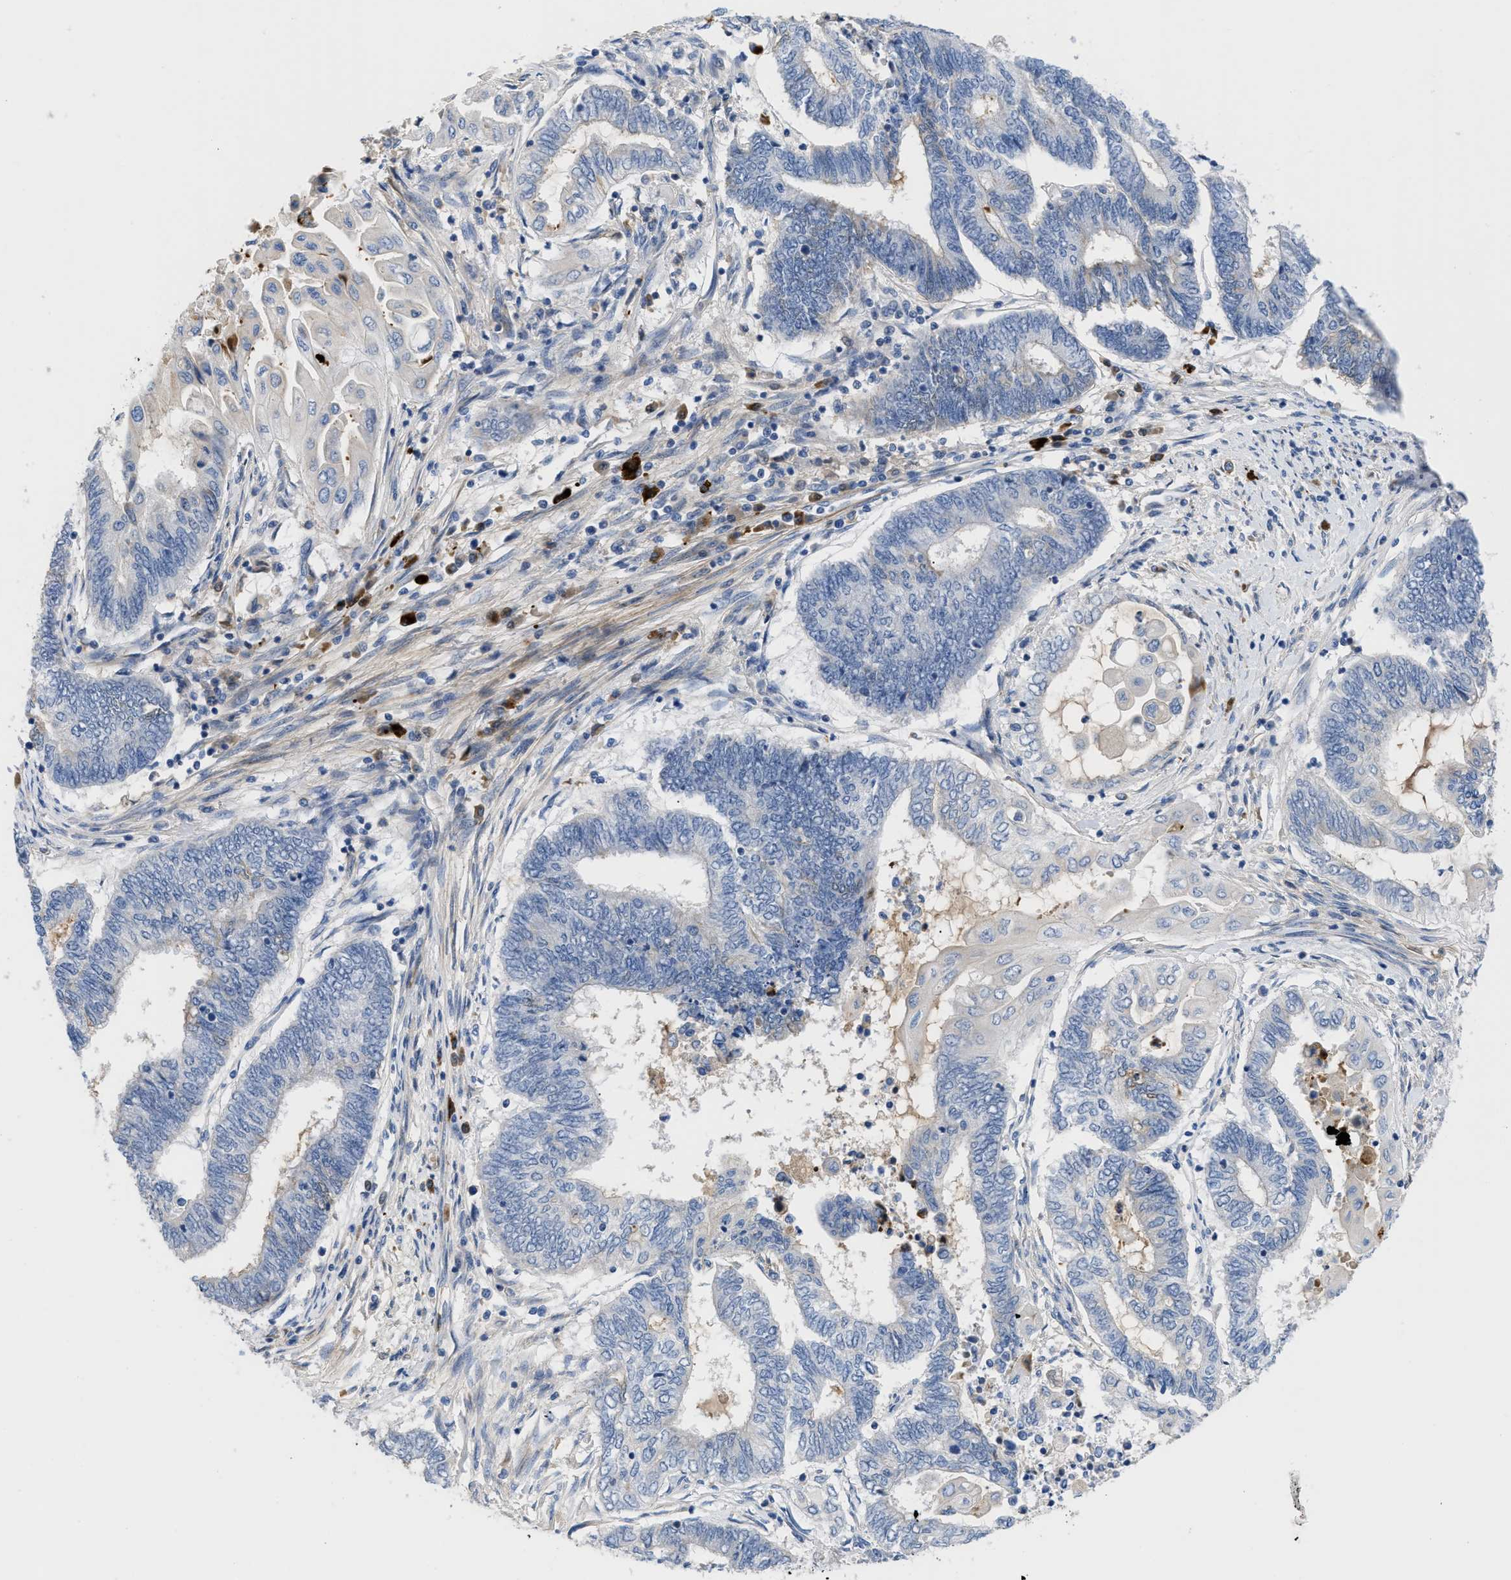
{"staining": {"intensity": "negative", "quantity": "none", "location": "none"}, "tissue": "endometrial cancer", "cell_type": "Tumor cells", "image_type": "cancer", "snomed": [{"axis": "morphology", "description": "Adenocarcinoma, NOS"}, {"axis": "topography", "description": "Uterus"}, {"axis": "topography", "description": "Endometrium"}], "caption": "The immunohistochemistry micrograph has no significant expression in tumor cells of endometrial cancer tissue.", "gene": "OR9K2", "patient": {"sex": "female", "age": 70}}